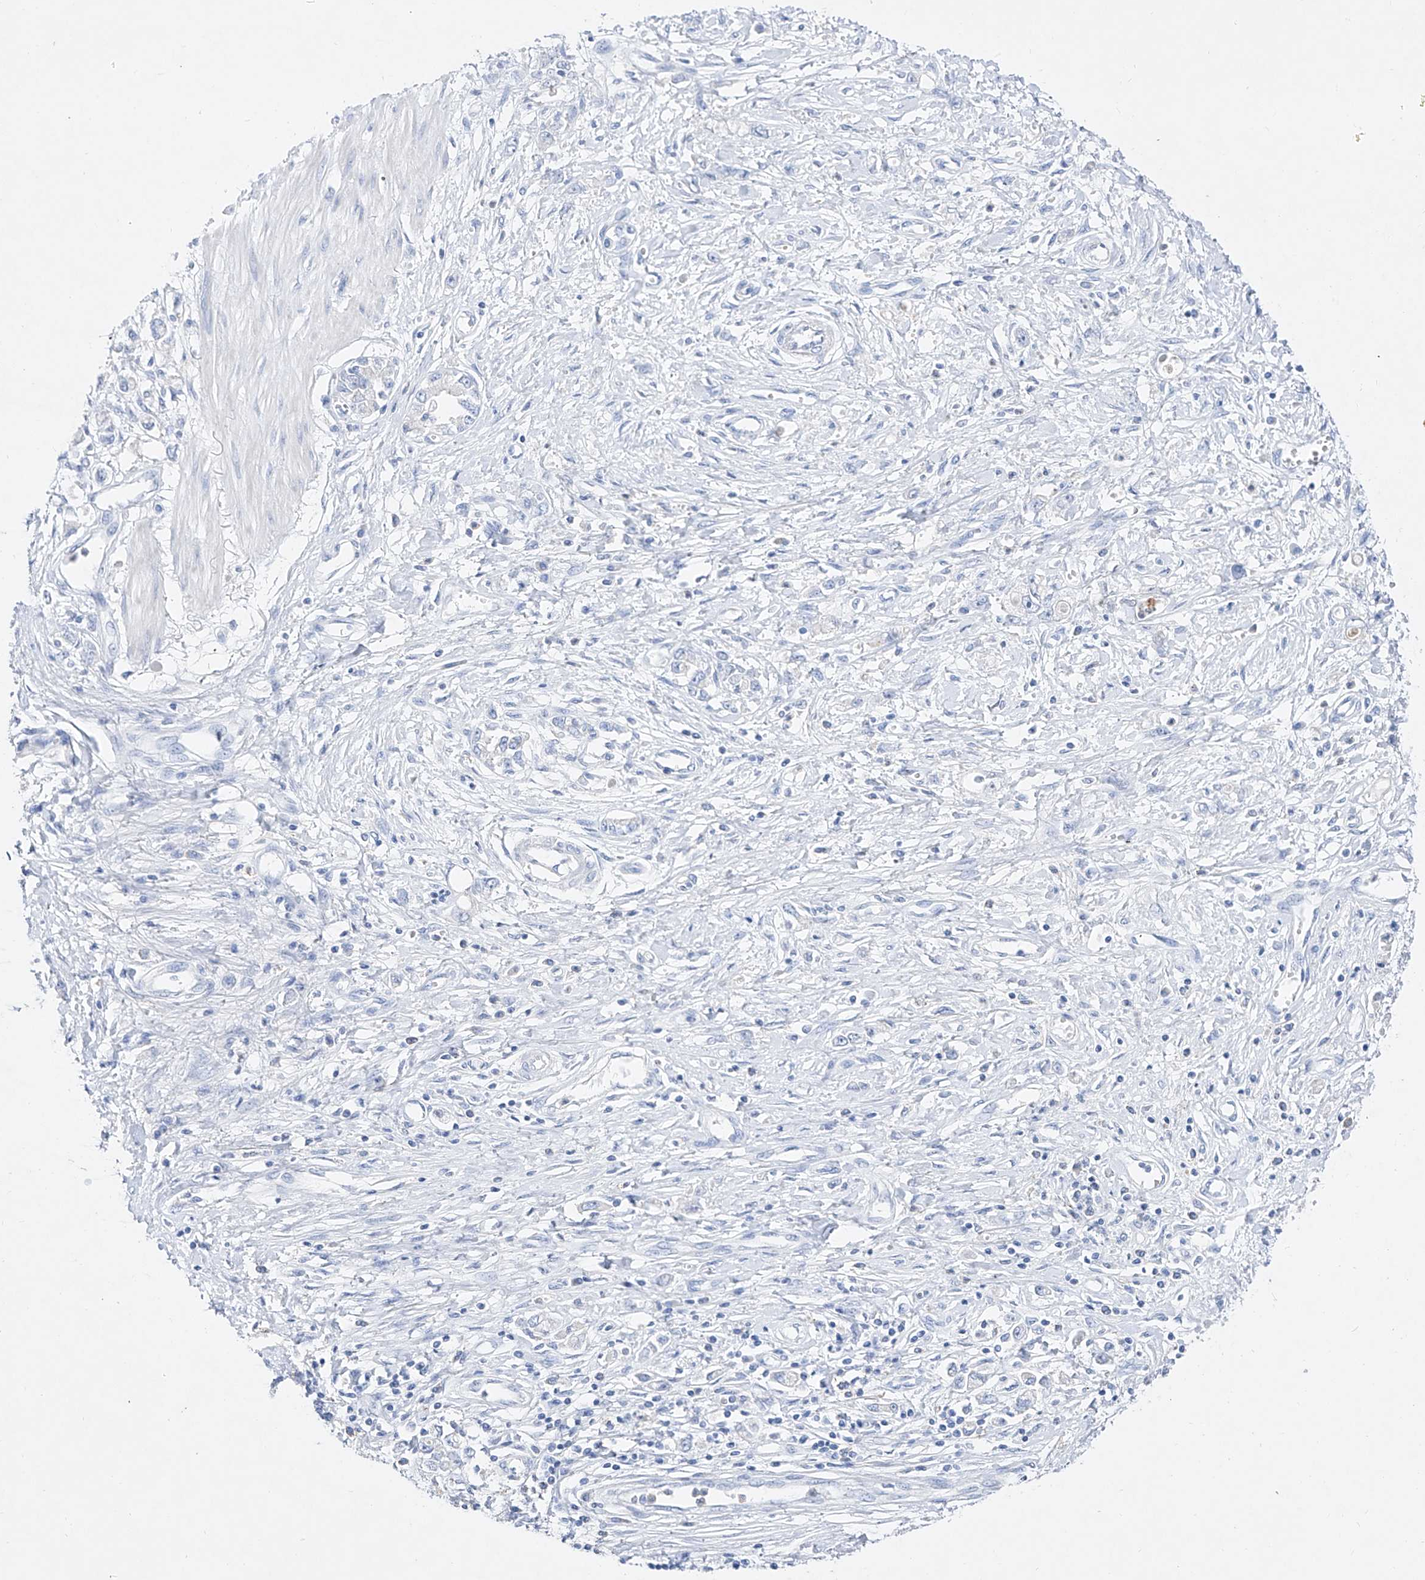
{"staining": {"intensity": "negative", "quantity": "none", "location": "none"}, "tissue": "stomach cancer", "cell_type": "Tumor cells", "image_type": "cancer", "snomed": [{"axis": "morphology", "description": "Adenocarcinoma, NOS"}, {"axis": "topography", "description": "Stomach"}], "caption": "Protein analysis of stomach cancer reveals no significant expression in tumor cells.", "gene": "TM7SF2", "patient": {"sex": "female", "age": 76}}